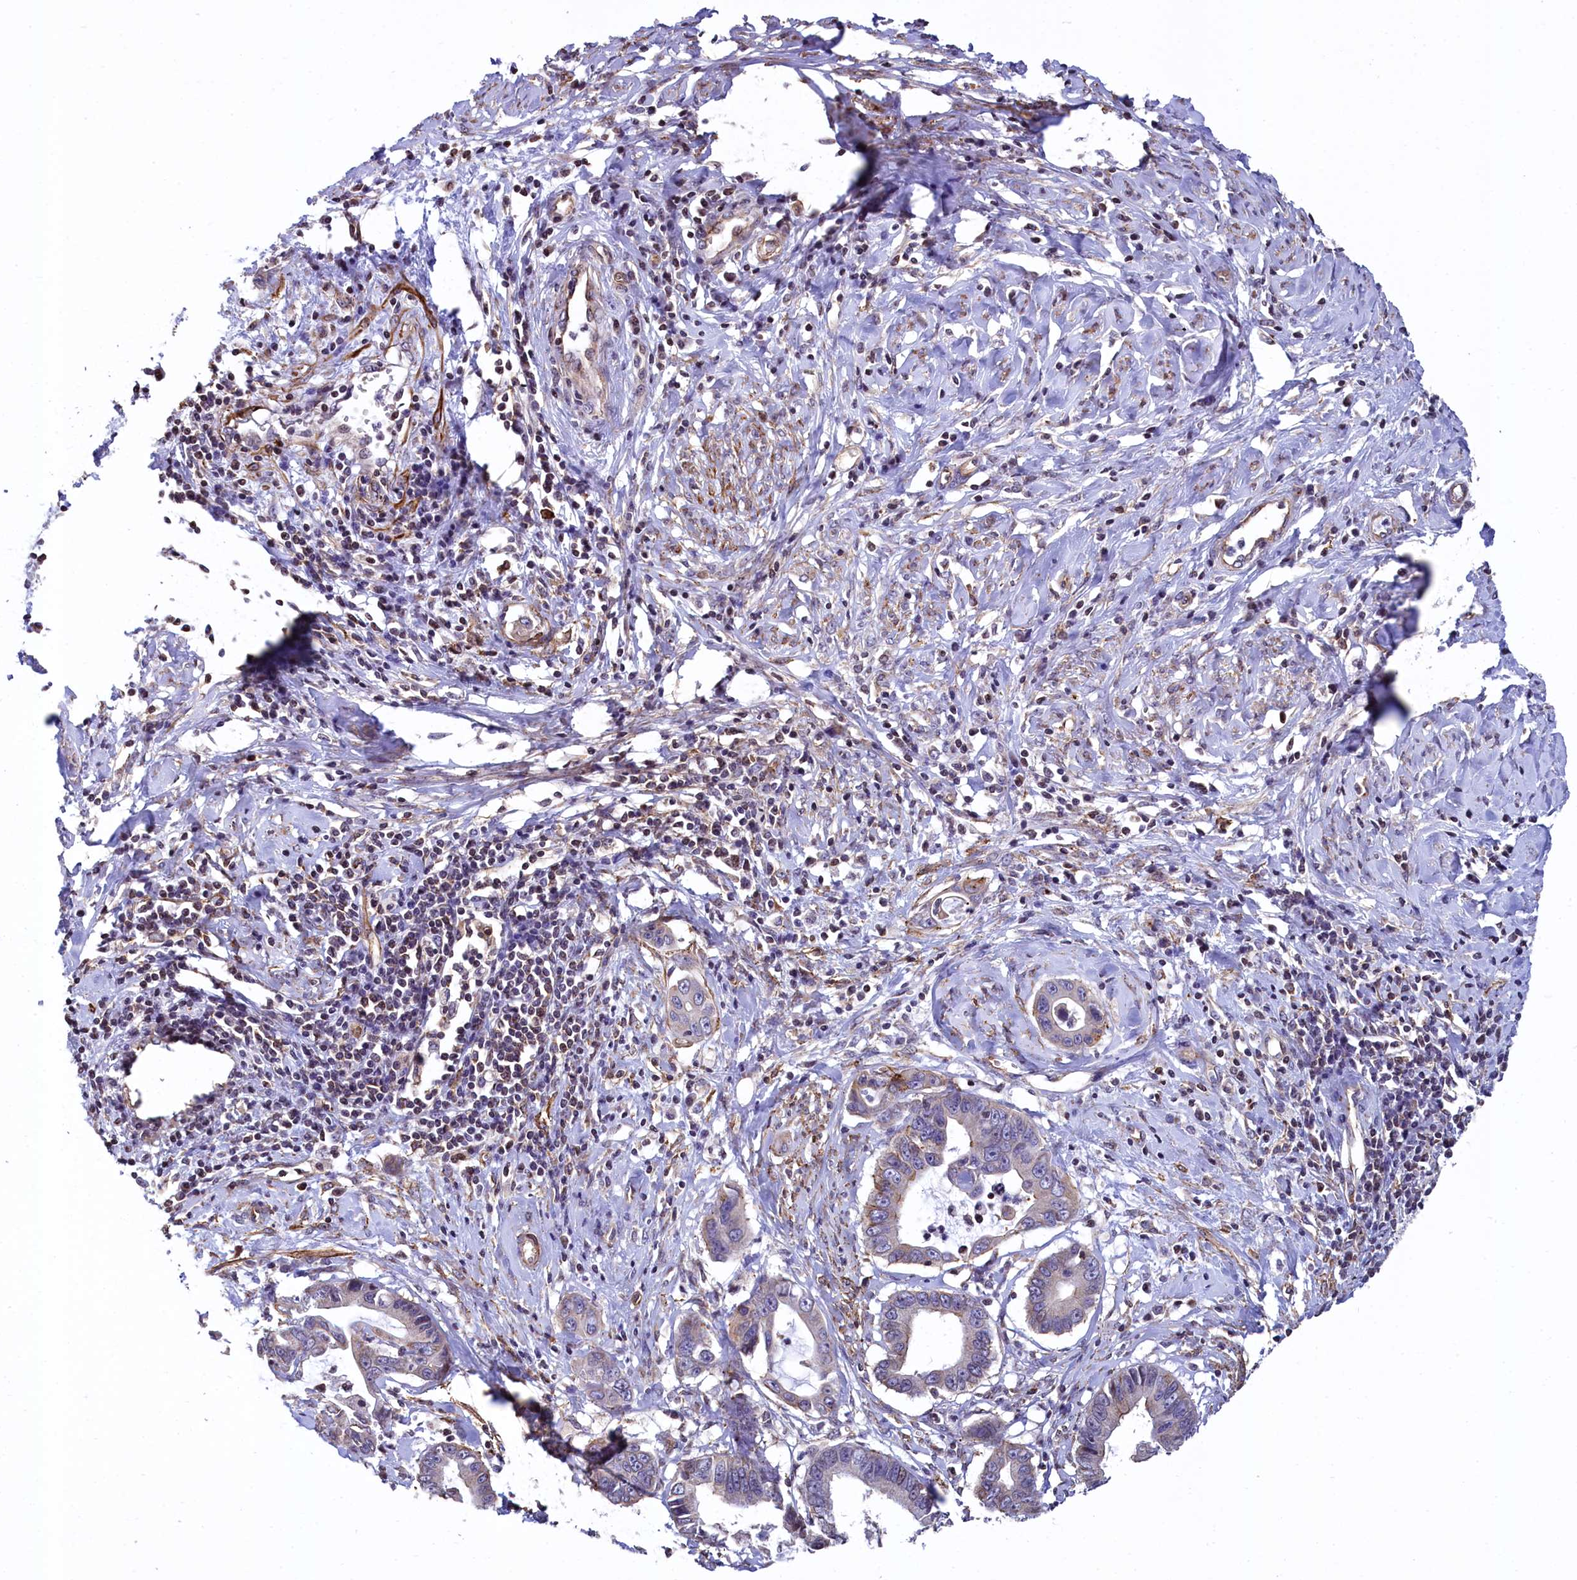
{"staining": {"intensity": "weak", "quantity": "<25%", "location": "cytoplasmic/membranous,nuclear"}, "tissue": "cervical cancer", "cell_type": "Tumor cells", "image_type": "cancer", "snomed": [{"axis": "morphology", "description": "Adenocarcinoma, NOS"}, {"axis": "topography", "description": "Cervix"}], "caption": "This image is of cervical cancer stained with immunohistochemistry to label a protein in brown with the nuclei are counter-stained blue. There is no positivity in tumor cells.", "gene": "ZNF2", "patient": {"sex": "female", "age": 44}}